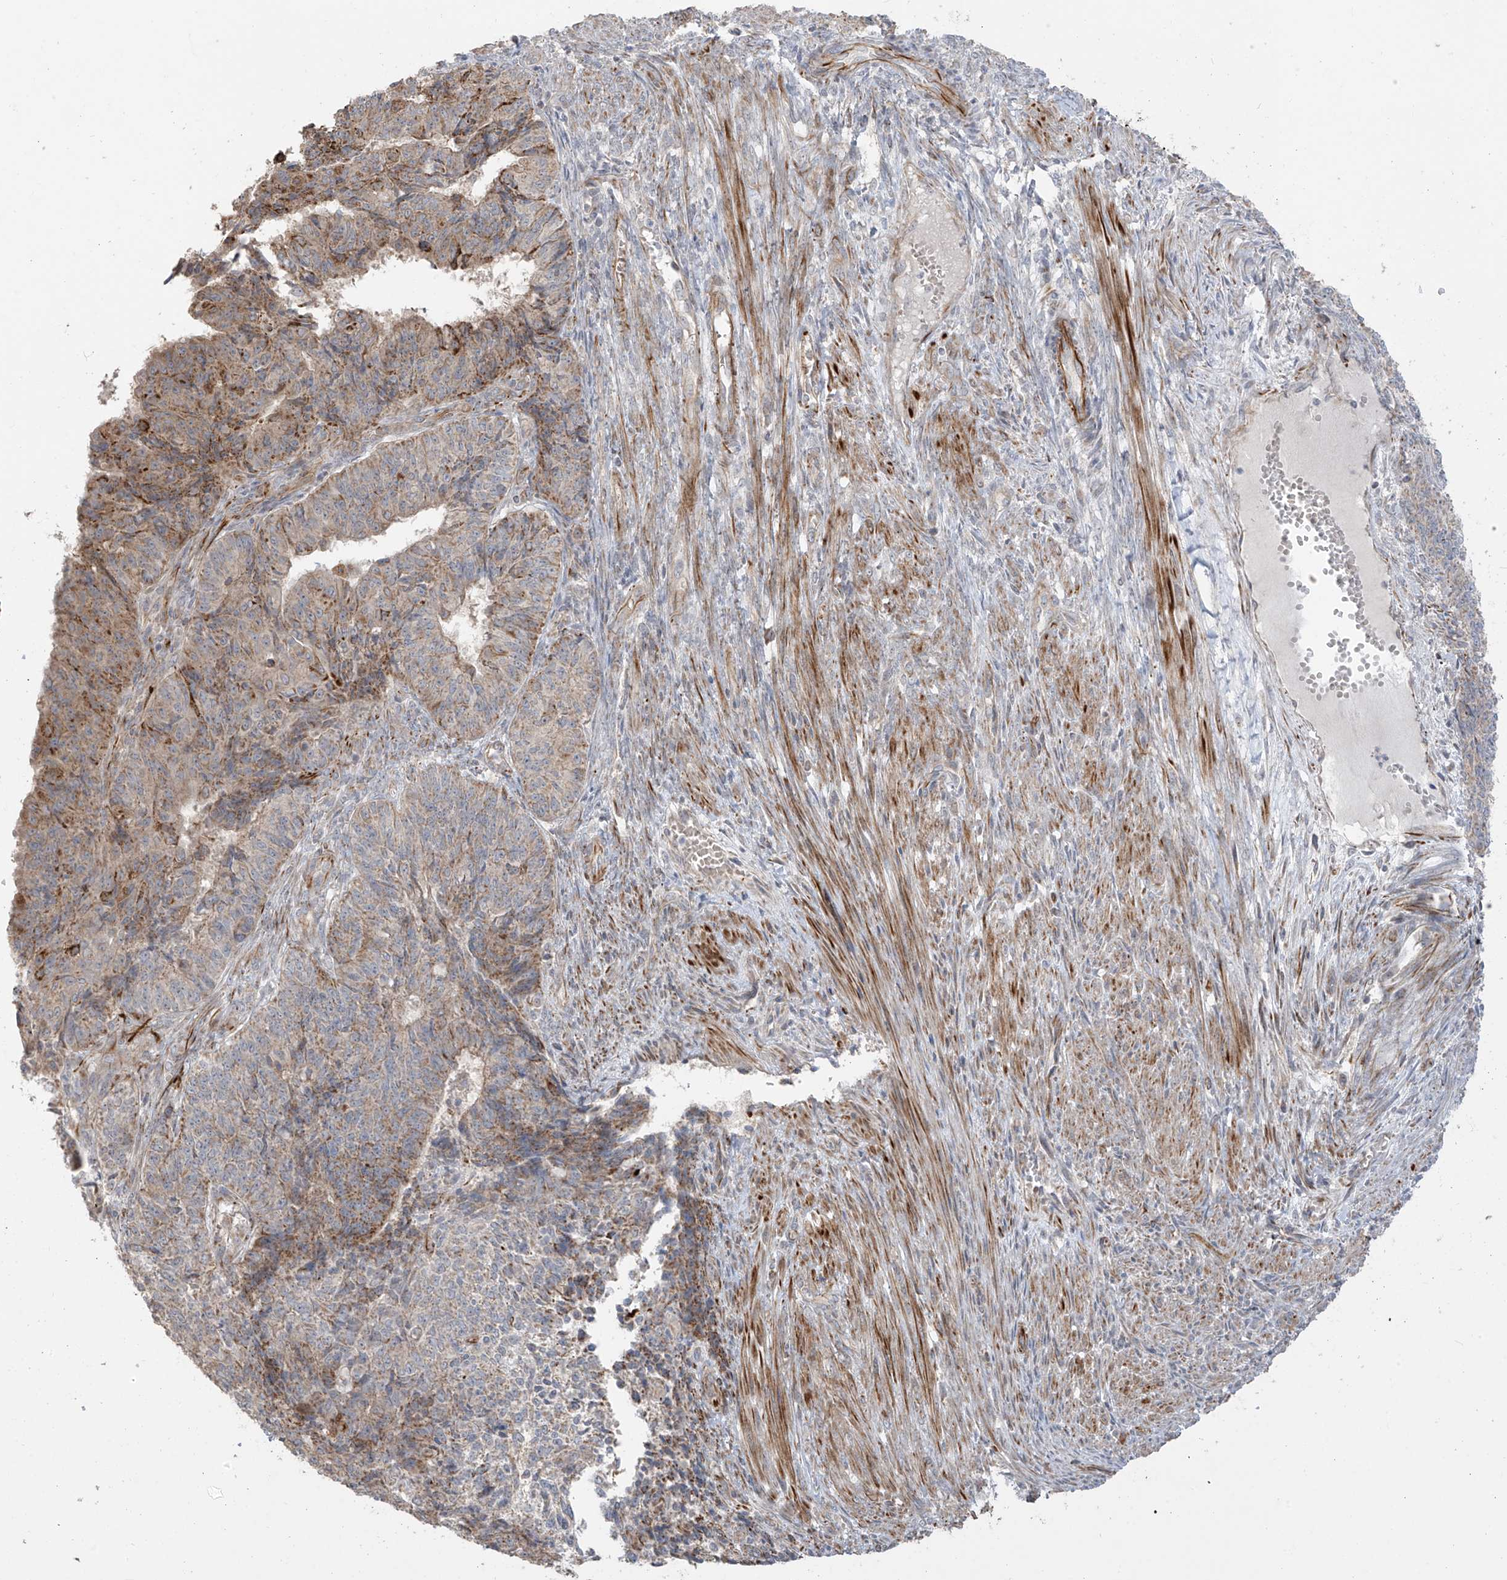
{"staining": {"intensity": "moderate", "quantity": "25%-75%", "location": "cytoplasmic/membranous"}, "tissue": "endometrial cancer", "cell_type": "Tumor cells", "image_type": "cancer", "snomed": [{"axis": "morphology", "description": "Adenocarcinoma, NOS"}, {"axis": "topography", "description": "Endometrium"}], "caption": "Moderate cytoplasmic/membranous protein expression is present in approximately 25%-75% of tumor cells in endometrial cancer.", "gene": "DCDC2", "patient": {"sex": "female", "age": 32}}